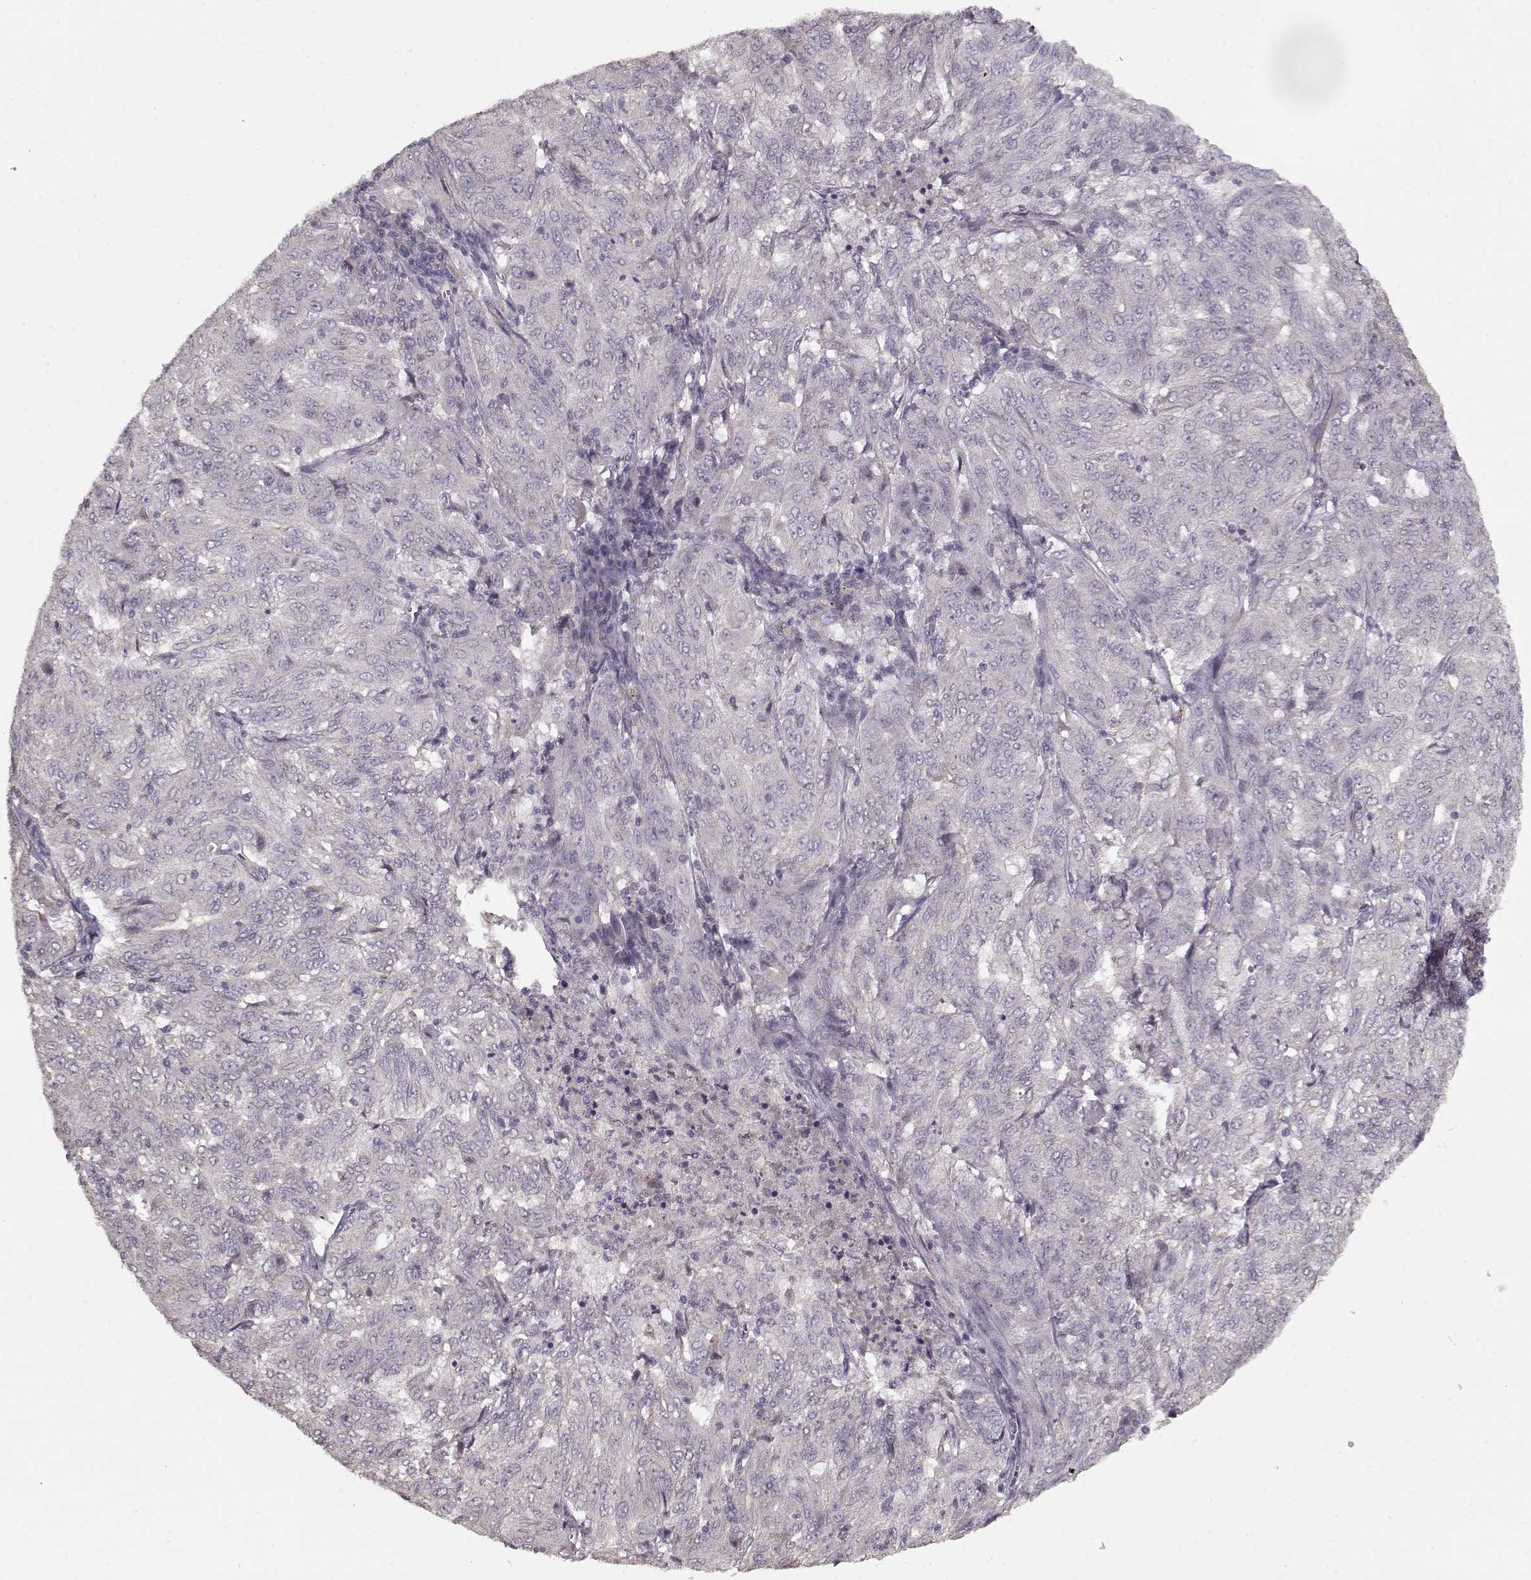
{"staining": {"intensity": "negative", "quantity": "none", "location": "none"}, "tissue": "pancreatic cancer", "cell_type": "Tumor cells", "image_type": "cancer", "snomed": [{"axis": "morphology", "description": "Adenocarcinoma, NOS"}, {"axis": "topography", "description": "Pancreas"}], "caption": "The photomicrograph displays no staining of tumor cells in pancreatic cancer (adenocarcinoma).", "gene": "LAMA2", "patient": {"sex": "male", "age": 63}}